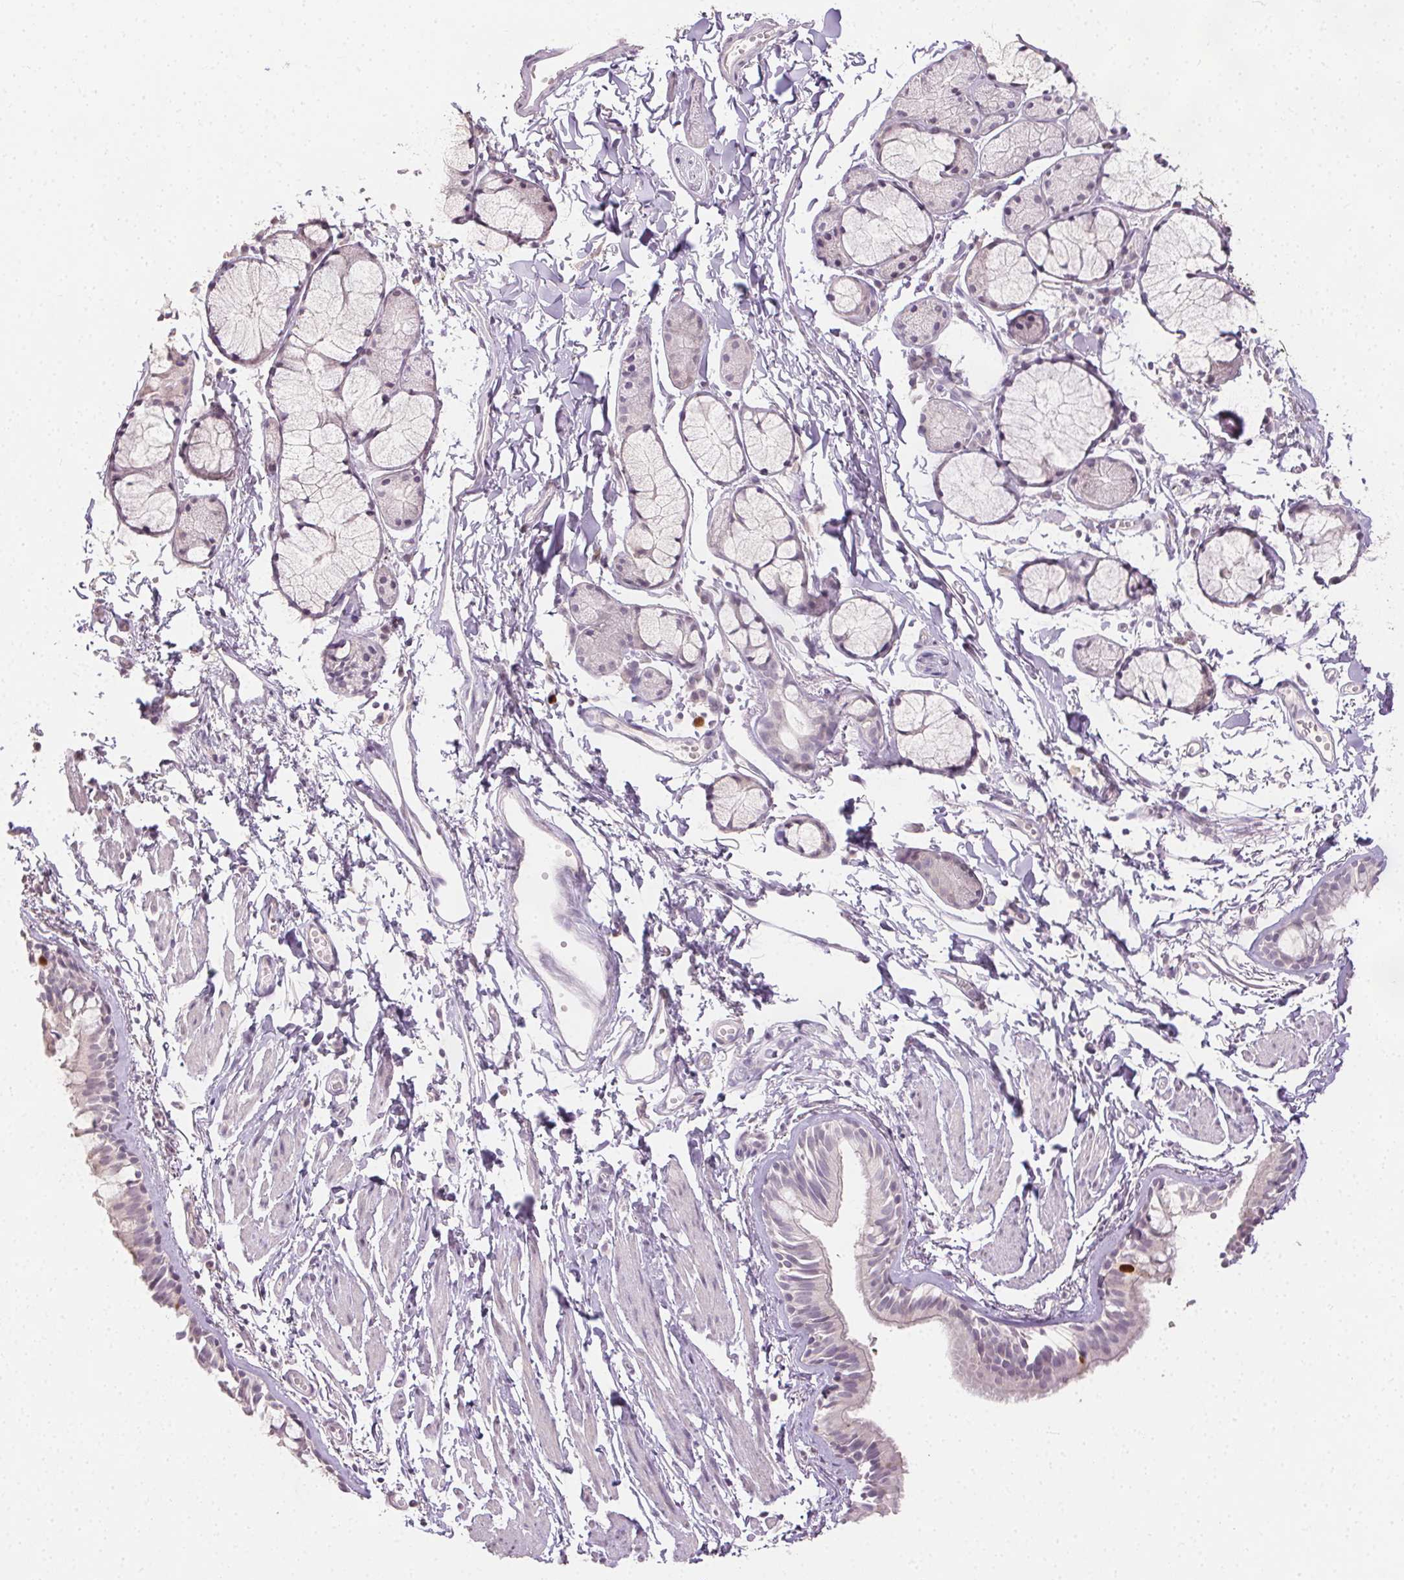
{"staining": {"intensity": "strong", "quantity": "<25%", "location": "nuclear"}, "tissue": "bronchus", "cell_type": "Respiratory epithelial cells", "image_type": "normal", "snomed": [{"axis": "morphology", "description": "Normal tissue, NOS"}, {"axis": "topography", "description": "Cartilage tissue"}, {"axis": "topography", "description": "Bronchus"}], "caption": "The immunohistochemical stain shows strong nuclear staining in respiratory epithelial cells of normal bronchus. (Stains: DAB (3,3'-diaminobenzidine) in brown, nuclei in blue, Microscopy: brightfield microscopy at high magnification).", "gene": "ANLN", "patient": {"sex": "female", "age": 59}}